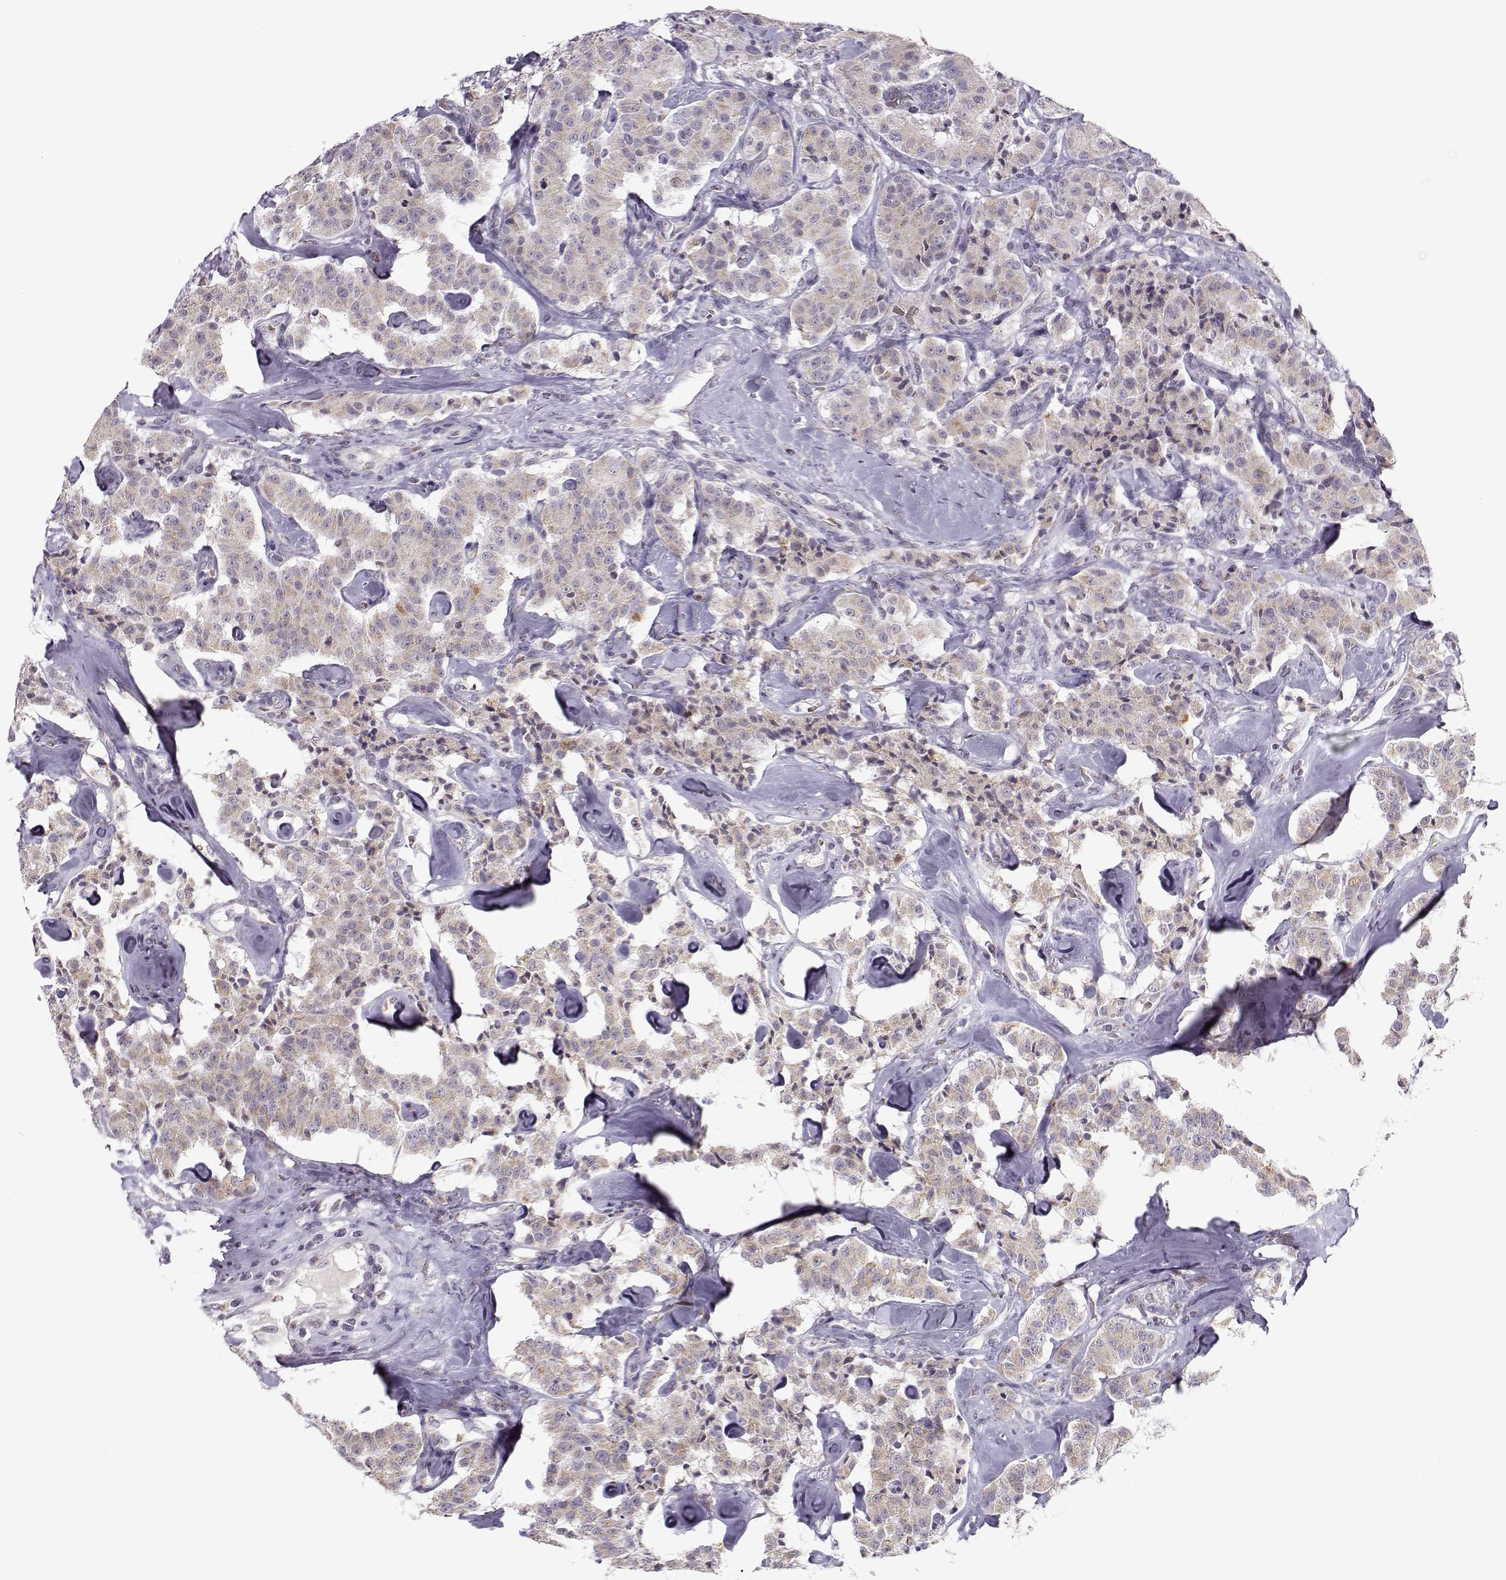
{"staining": {"intensity": "weak", "quantity": ">75%", "location": "cytoplasmic/membranous"}, "tissue": "carcinoid", "cell_type": "Tumor cells", "image_type": "cancer", "snomed": [{"axis": "morphology", "description": "Carcinoid, malignant, NOS"}, {"axis": "topography", "description": "Pancreas"}], "caption": "Immunohistochemical staining of carcinoid (malignant) shows weak cytoplasmic/membranous protein positivity in approximately >75% of tumor cells.", "gene": "SLC4A5", "patient": {"sex": "male", "age": 41}}